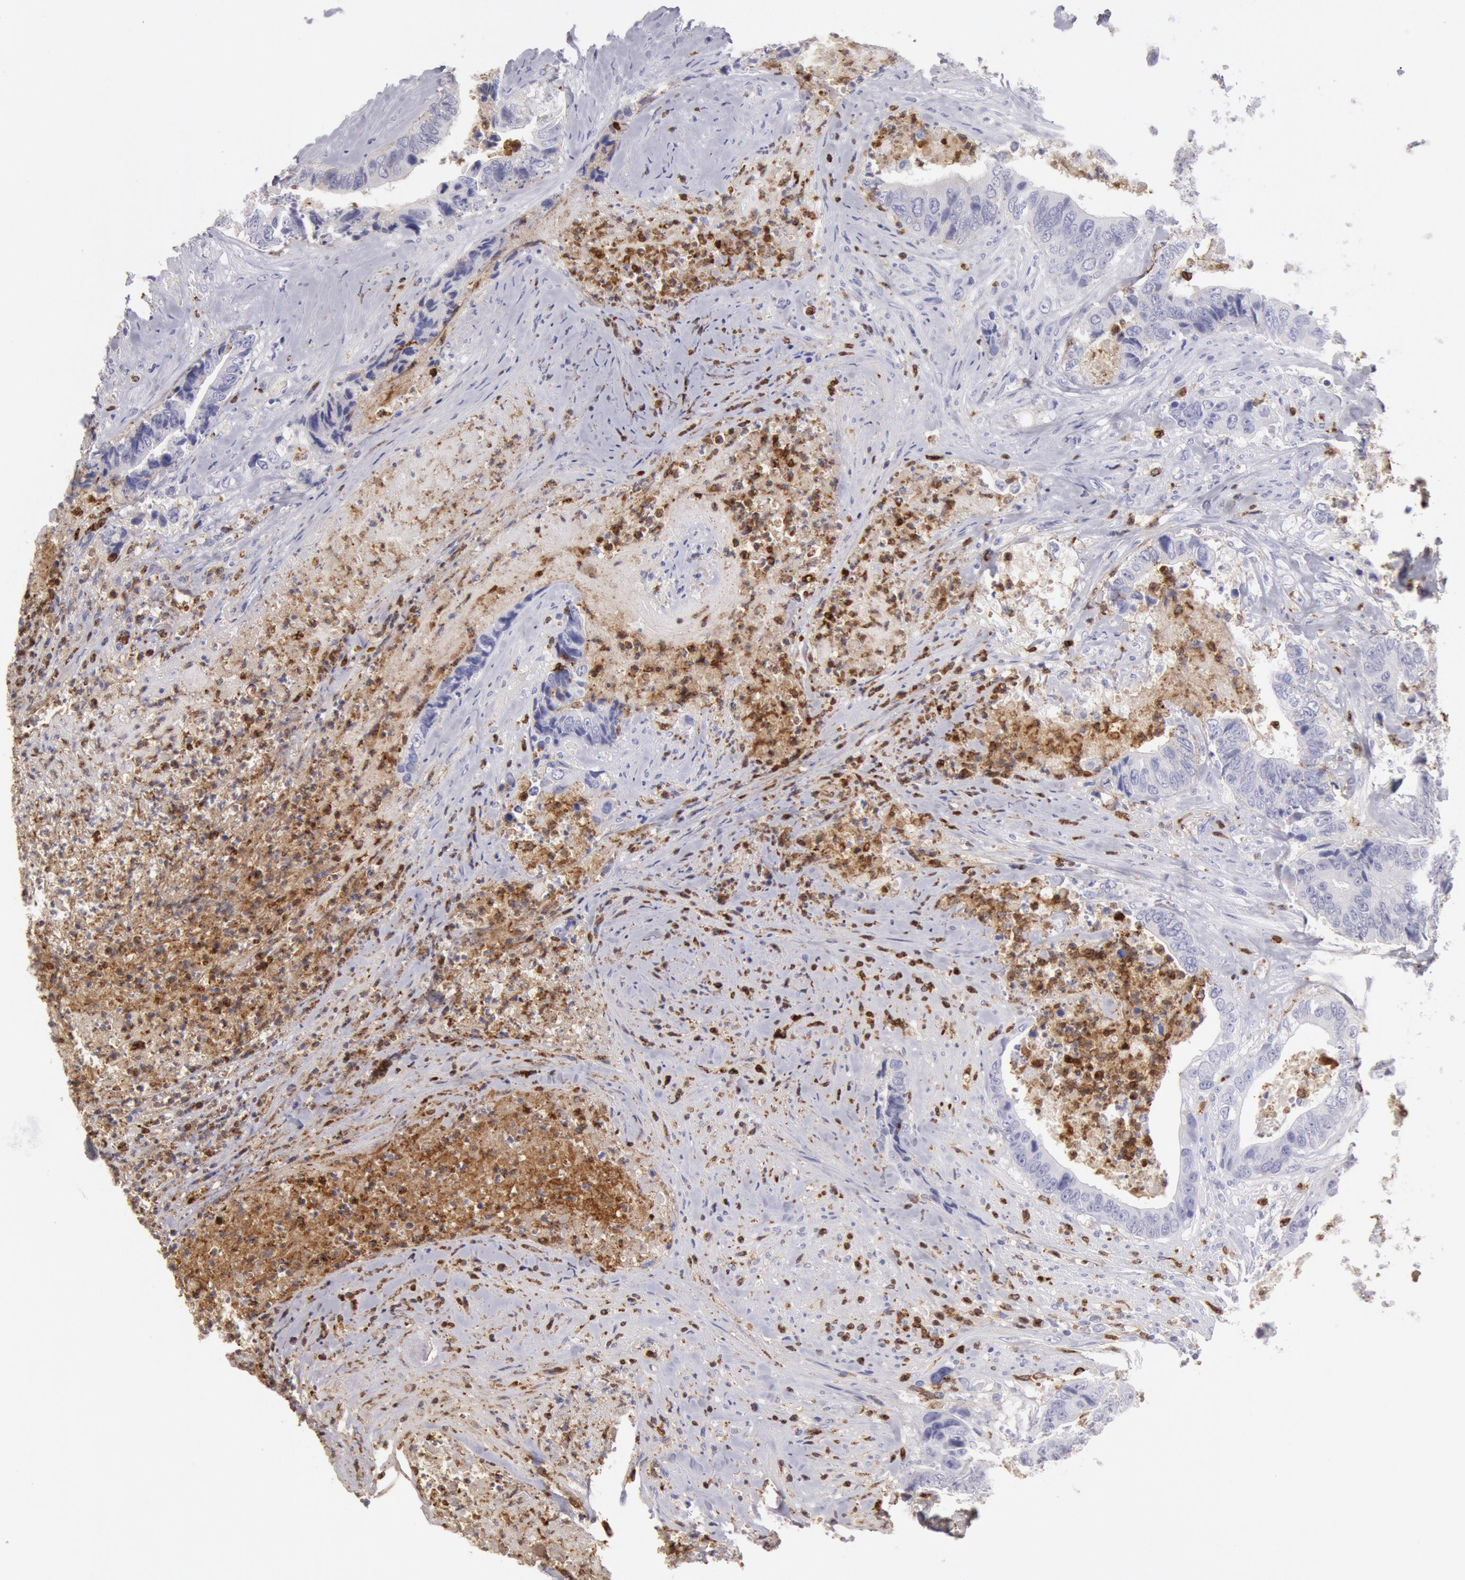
{"staining": {"intensity": "negative", "quantity": "none", "location": "none"}, "tissue": "colorectal cancer", "cell_type": "Tumor cells", "image_type": "cancer", "snomed": [{"axis": "morphology", "description": "Adenocarcinoma, NOS"}, {"axis": "topography", "description": "Rectum"}], "caption": "Colorectal adenocarcinoma was stained to show a protein in brown. There is no significant positivity in tumor cells.", "gene": "FCN1", "patient": {"sex": "female", "age": 65}}